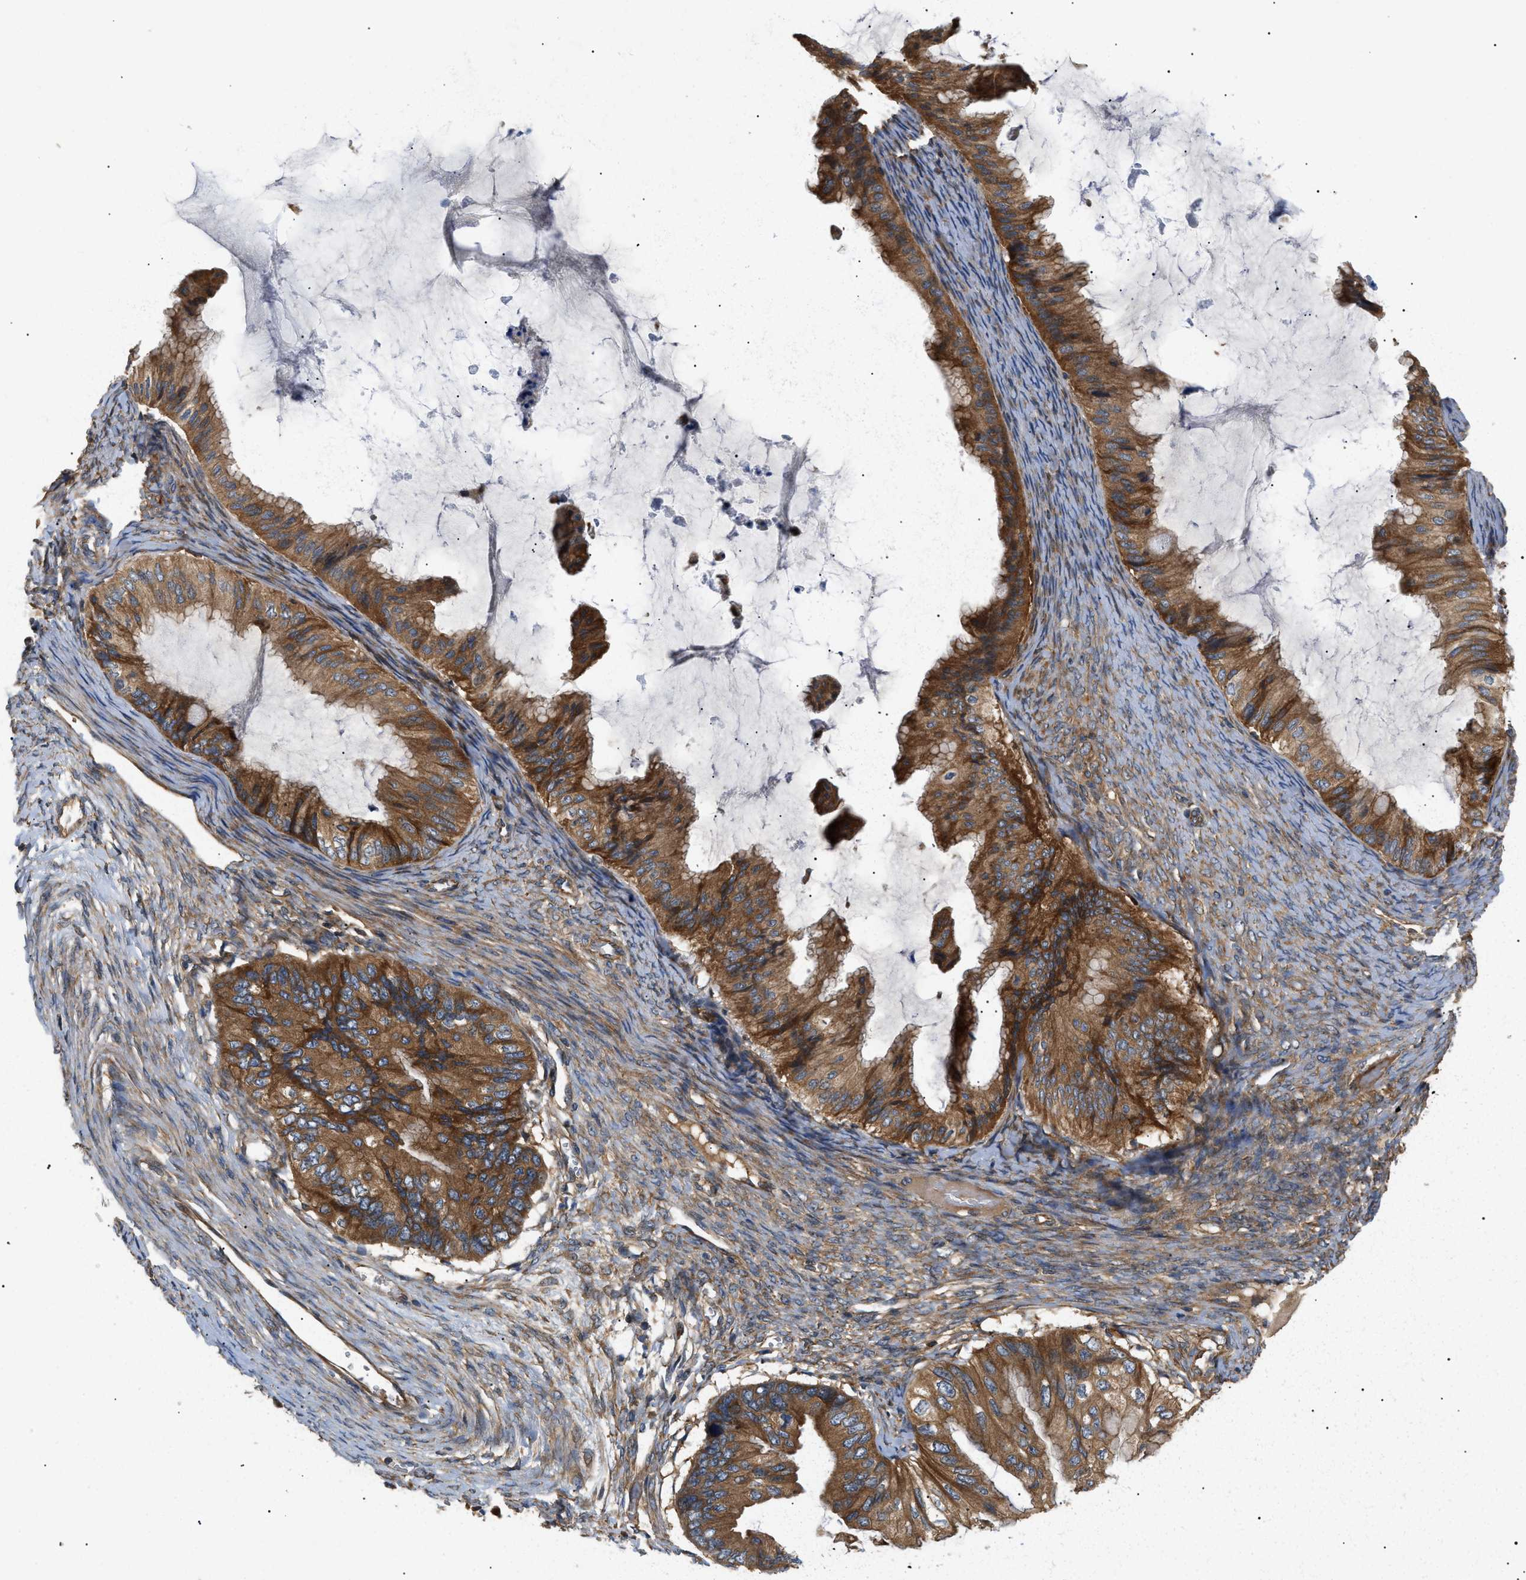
{"staining": {"intensity": "moderate", "quantity": ">75%", "location": "cytoplasmic/membranous"}, "tissue": "ovarian cancer", "cell_type": "Tumor cells", "image_type": "cancer", "snomed": [{"axis": "morphology", "description": "Cystadenocarcinoma, mucinous, NOS"}, {"axis": "topography", "description": "Ovary"}], "caption": "Protein expression analysis of human ovarian mucinous cystadenocarcinoma reveals moderate cytoplasmic/membranous staining in approximately >75% of tumor cells. The protein is shown in brown color, while the nuclei are stained blue.", "gene": "PPM1B", "patient": {"sex": "female", "age": 61}}